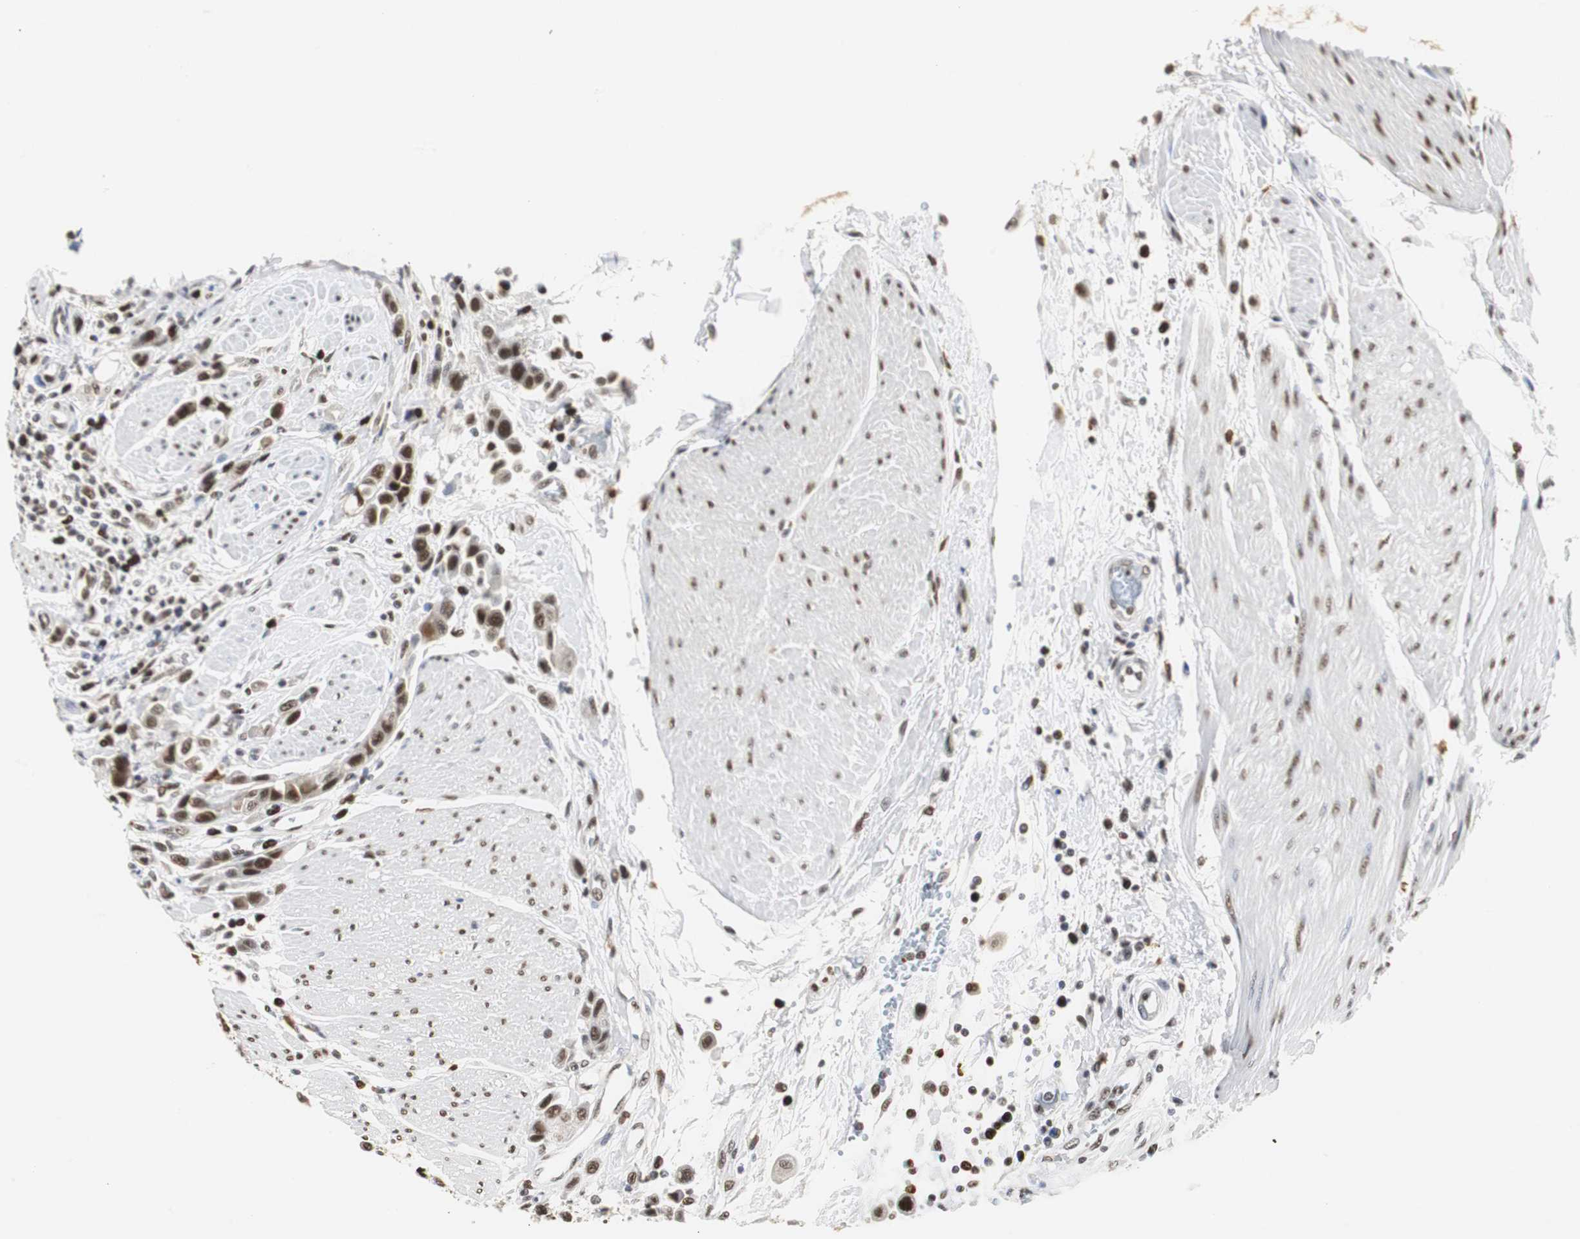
{"staining": {"intensity": "strong", "quantity": ">75%", "location": "nuclear"}, "tissue": "urothelial cancer", "cell_type": "Tumor cells", "image_type": "cancer", "snomed": [{"axis": "morphology", "description": "Urothelial carcinoma, High grade"}, {"axis": "topography", "description": "Urinary bladder"}], "caption": "IHC (DAB) staining of high-grade urothelial carcinoma demonstrates strong nuclear protein positivity in approximately >75% of tumor cells. The staining is performed using DAB brown chromogen to label protein expression. The nuclei are counter-stained blue using hematoxylin.", "gene": "ZFC3H1", "patient": {"sex": "male", "age": 50}}